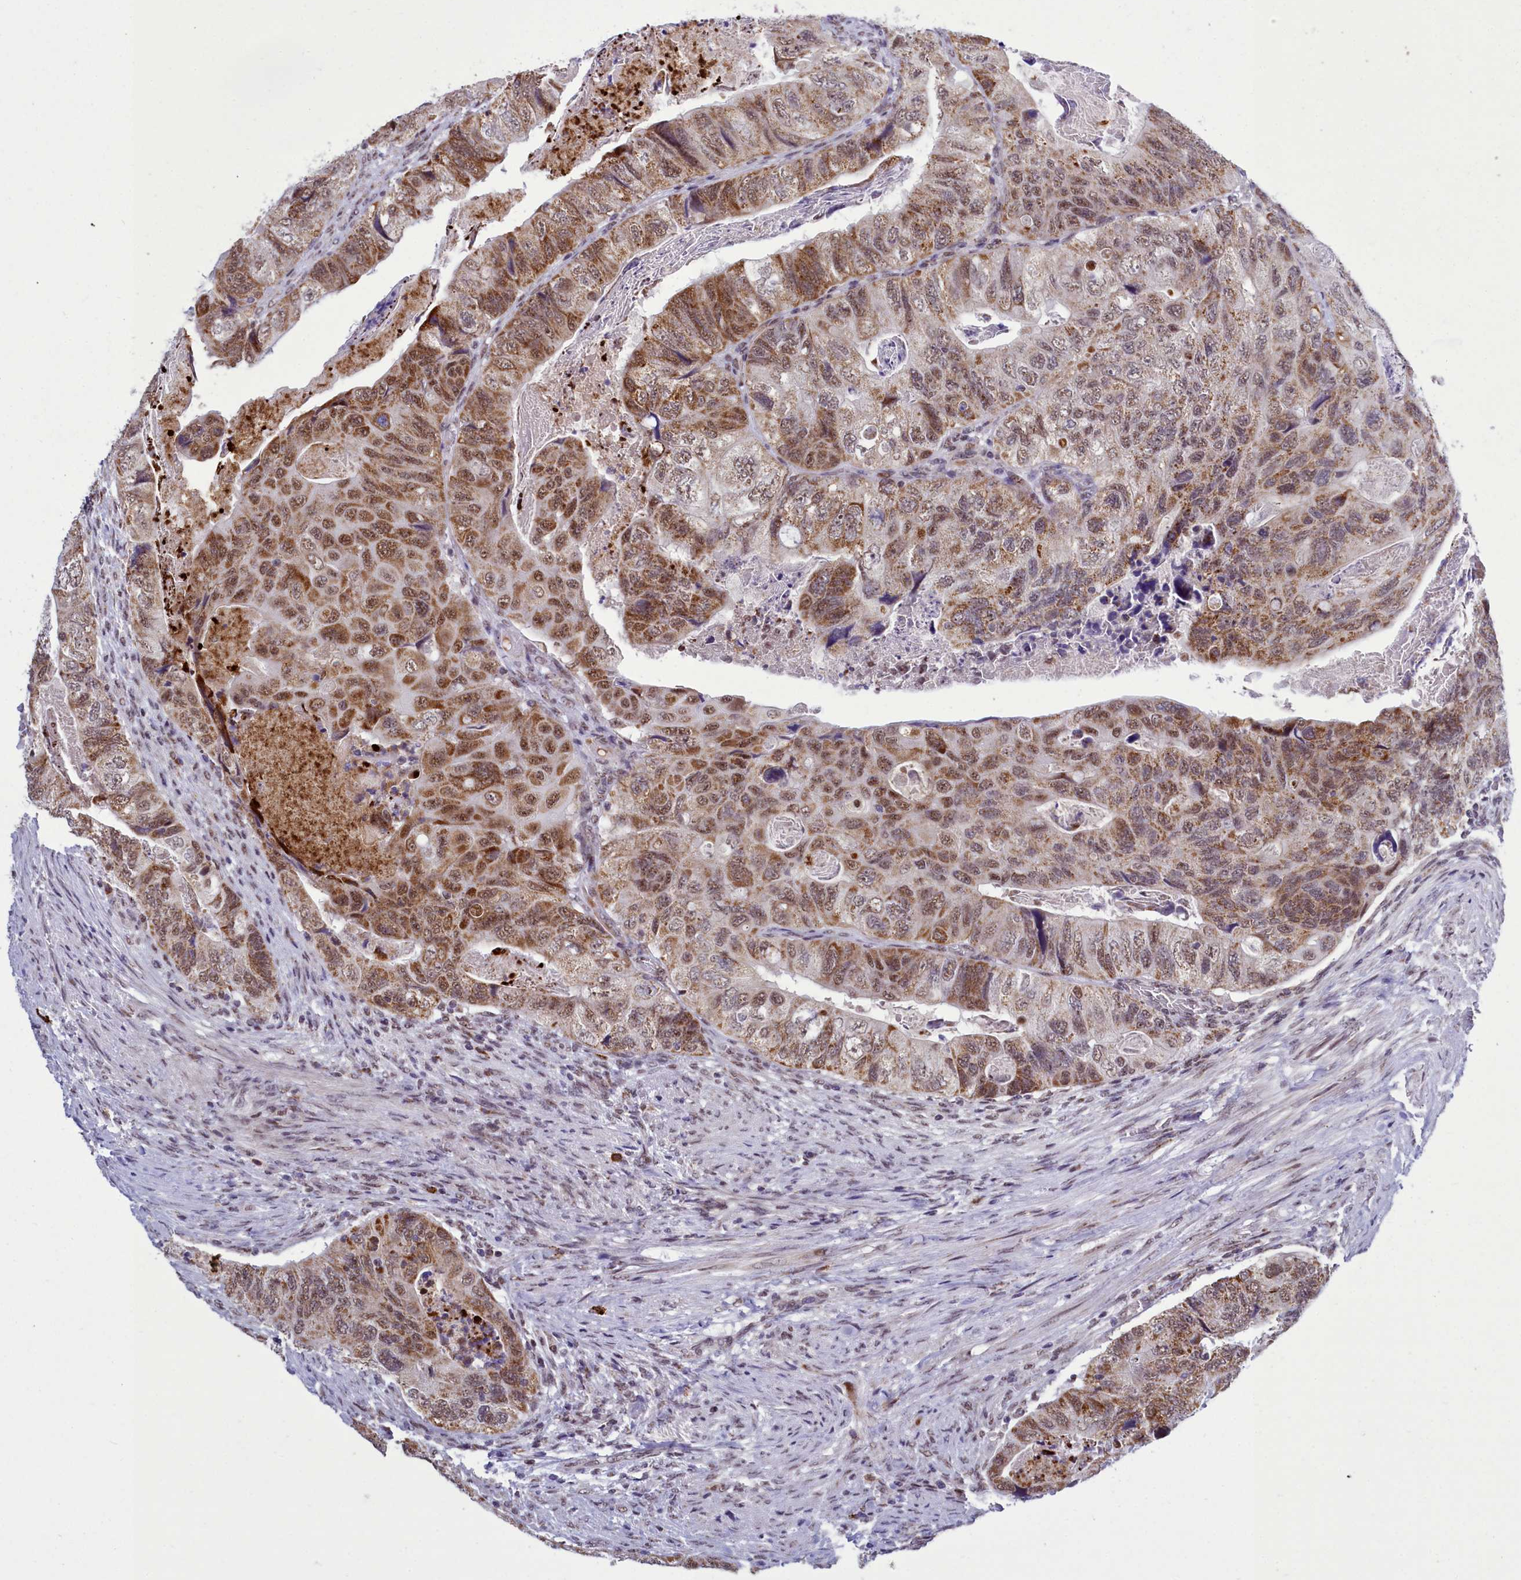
{"staining": {"intensity": "moderate", "quantity": ">75%", "location": "cytoplasmic/membranous,nuclear"}, "tissue": "colorectal cancer", "cell_type": "Tumor cells", "image_type": "cancer", "snomed": [{"axis": "morphology", "description": "Adenocarcinoma, NOS"}, {"axis": "topography", "description": "Rectum"}], "caption": "About >75% of tumor cells in colorectal cancer (adenocarcinoma) exhibit moderate cytoplasmic/membranous and nuclear protein expression as visualized by brown immunohistochemical staining.", "gene": "POM121L2", "patient": {"sex": "male", "age": 63}}